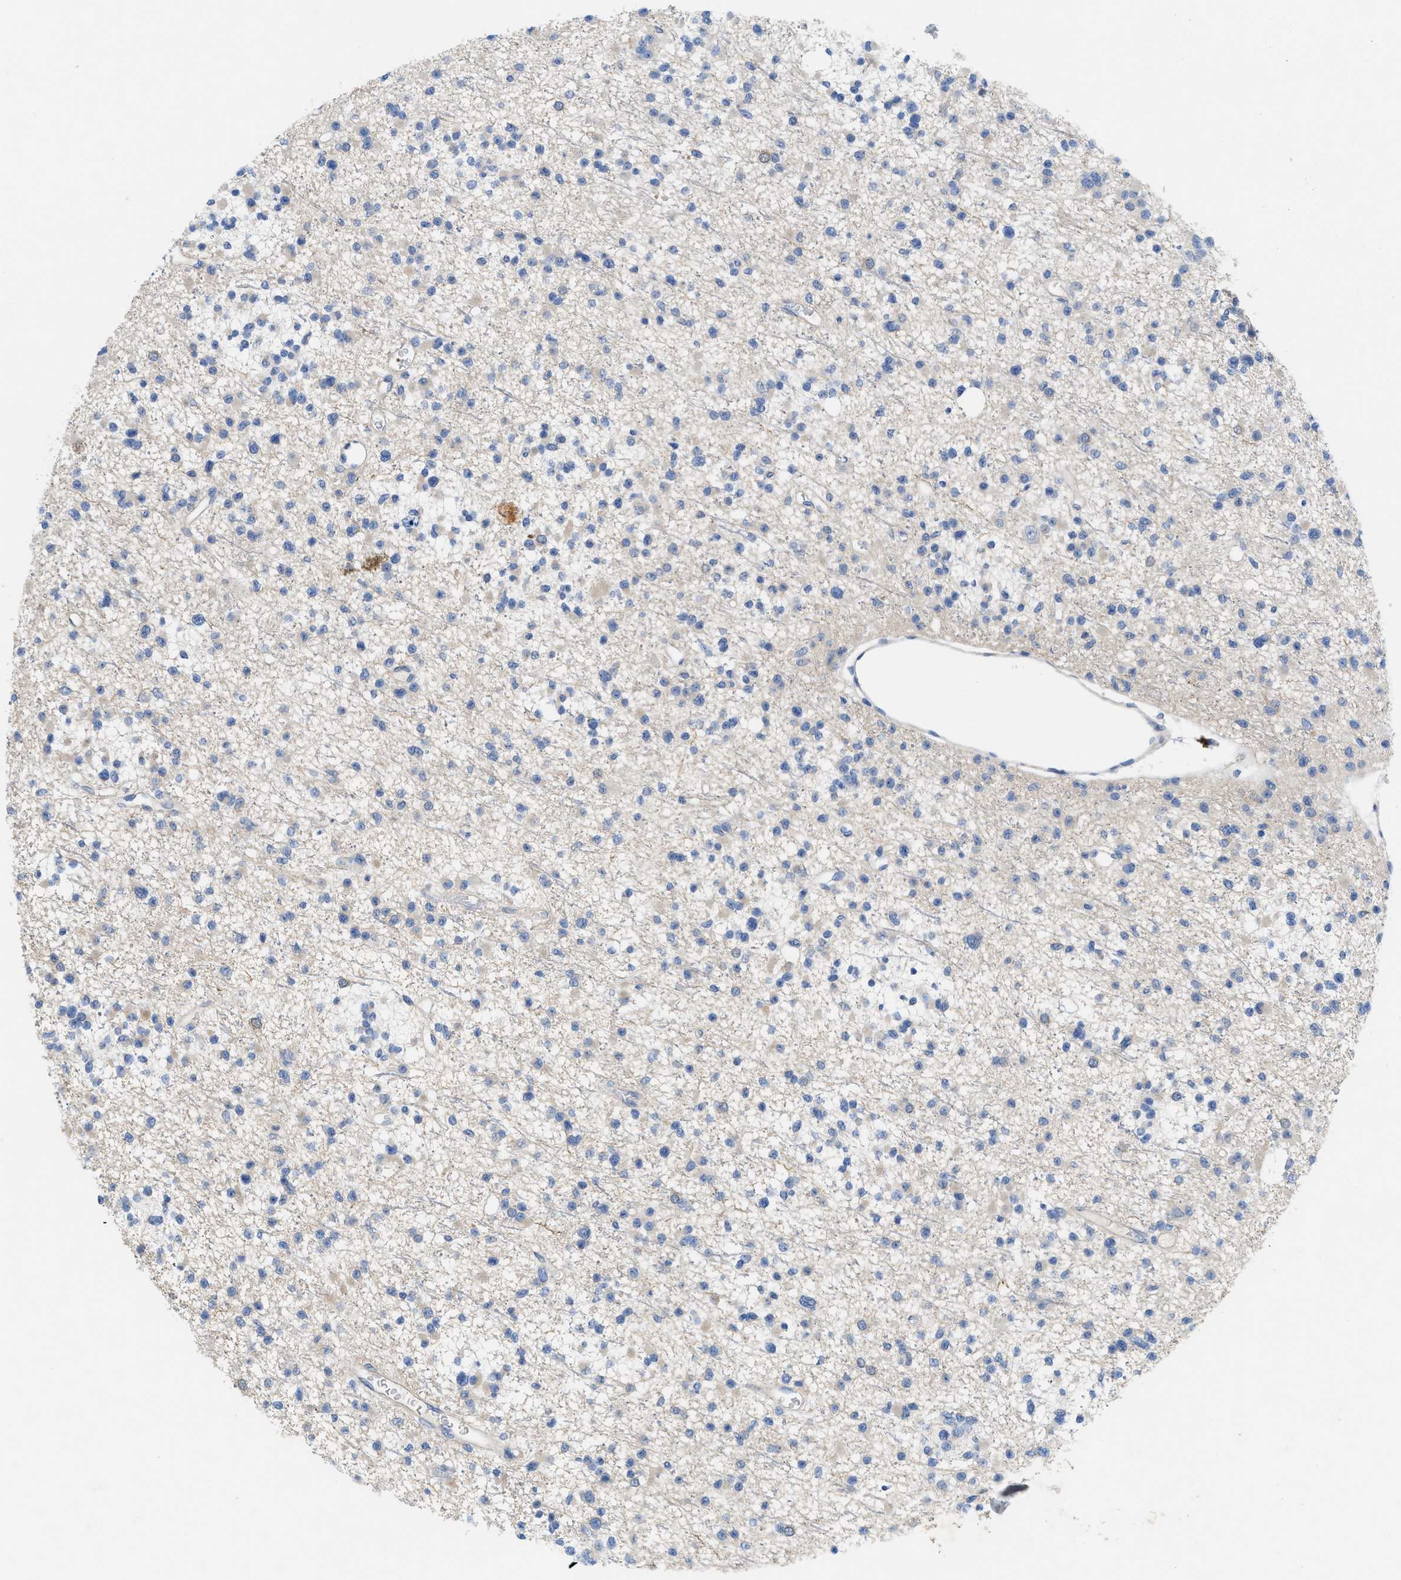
{"staining": {"intensity": "negative", "quantity": "none", "location": "none"}, "tissue": "glioma", "cell_type": "Tumor cells", "image_type": "cancer", "snomed": [{"axis": "morphology", "description": "Glioma, malignant, Low grade"}, {"axis": "topography", "description": "Brain"}], "caption": "Glioma stained for a protein using IHC exhibits no expression tumor cells.", "gene": "CPA2", "patient": {"sex": "female", "age": 22}}